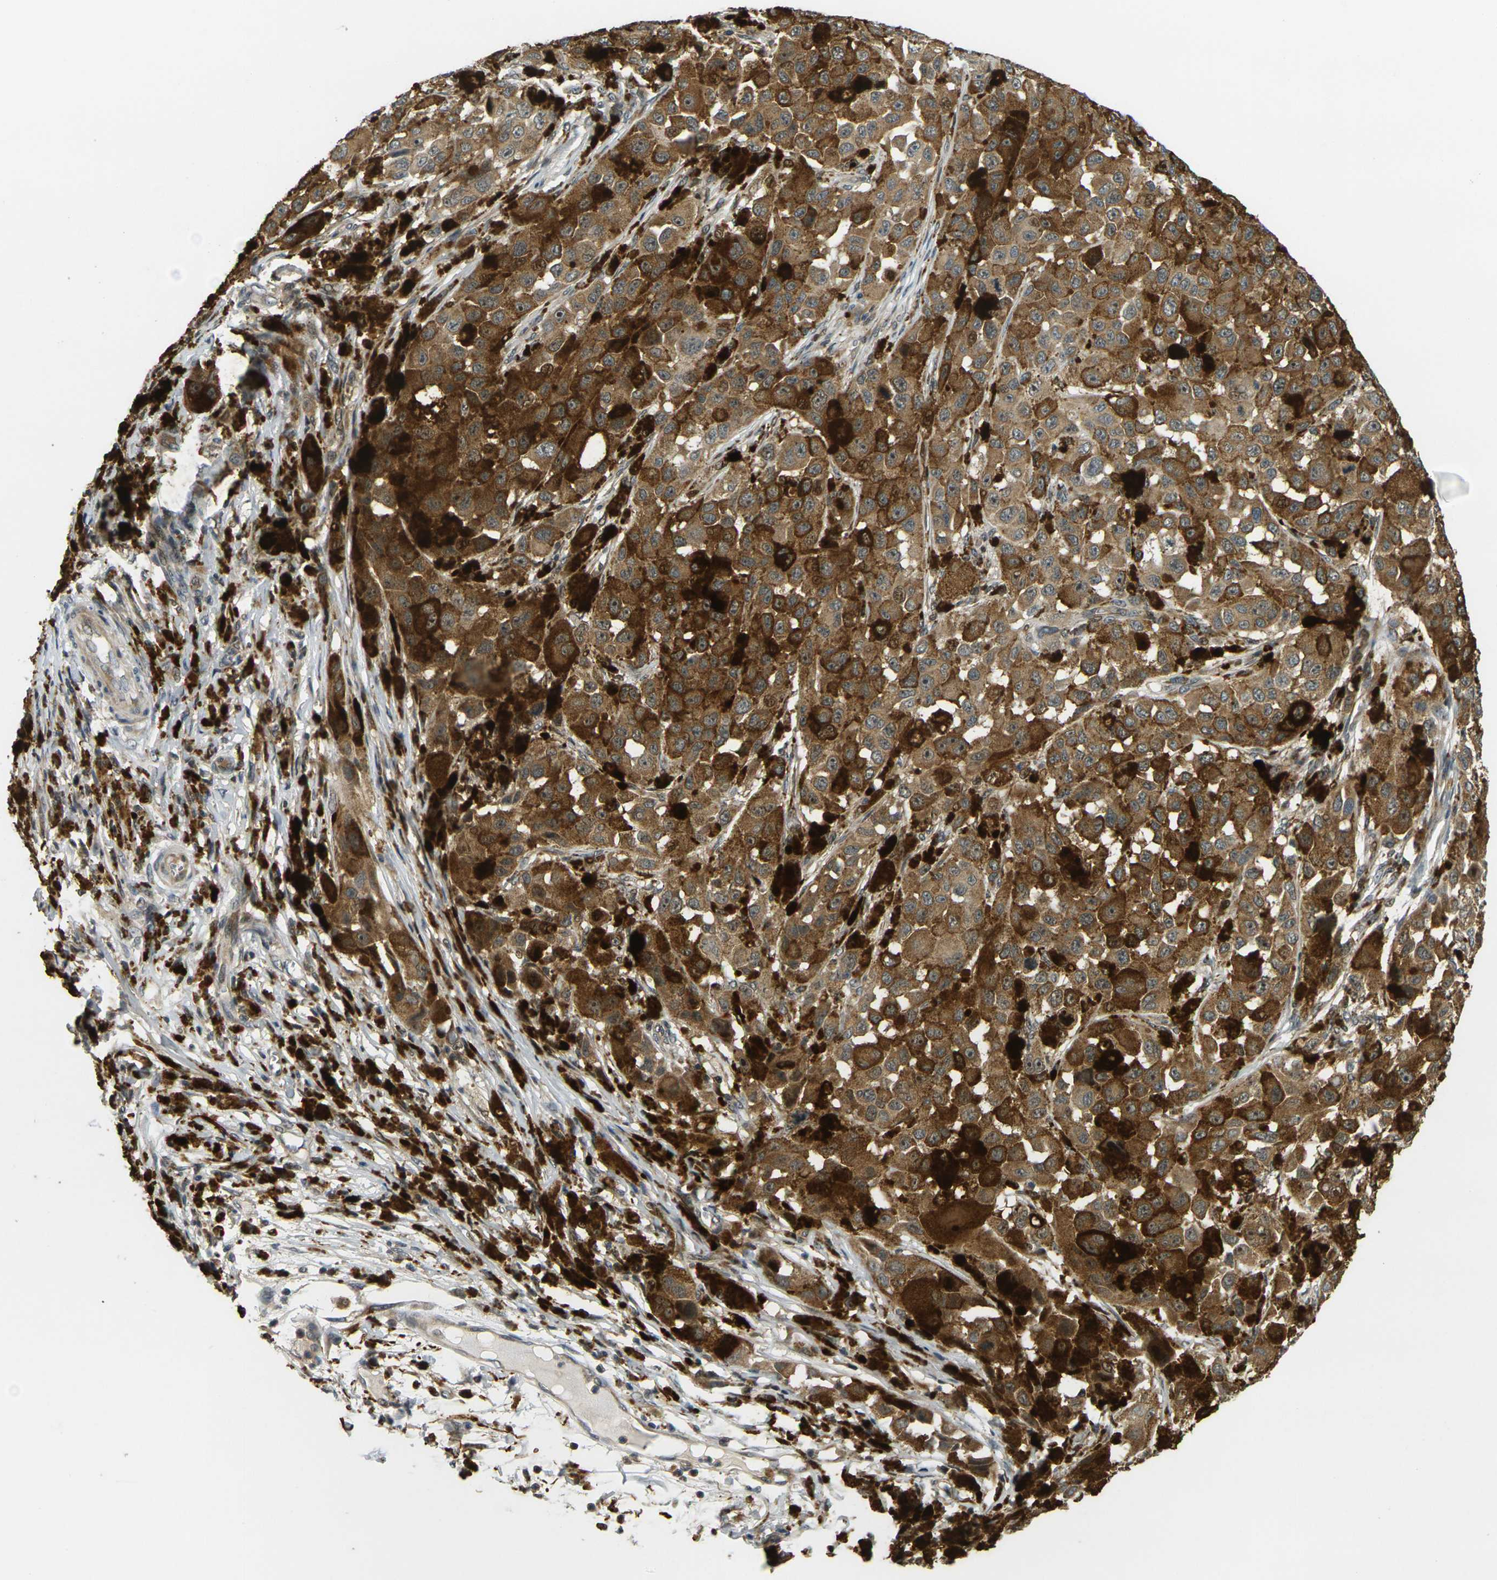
{"staining": {"intensity": "moderate", "quantity": ">75%", "location": "cytoplasmic/membranous"}, "tissue": "melanoma", "cell_type": "Tumor cells", "image_type": "cancer", "snomed": [{"axis": "morphology", "description": "Malignant melanoma, NOS"}, {"axis": "topography", "description": "Skin"}], "caption": "Protein analysis of malignant melanoma tissue demonstrates moderate cytoplasmic/membranous positivity in about >75% of tumor cells.", "gene": "KLHL8", "patient": {"sex": "female", "age": 46}}